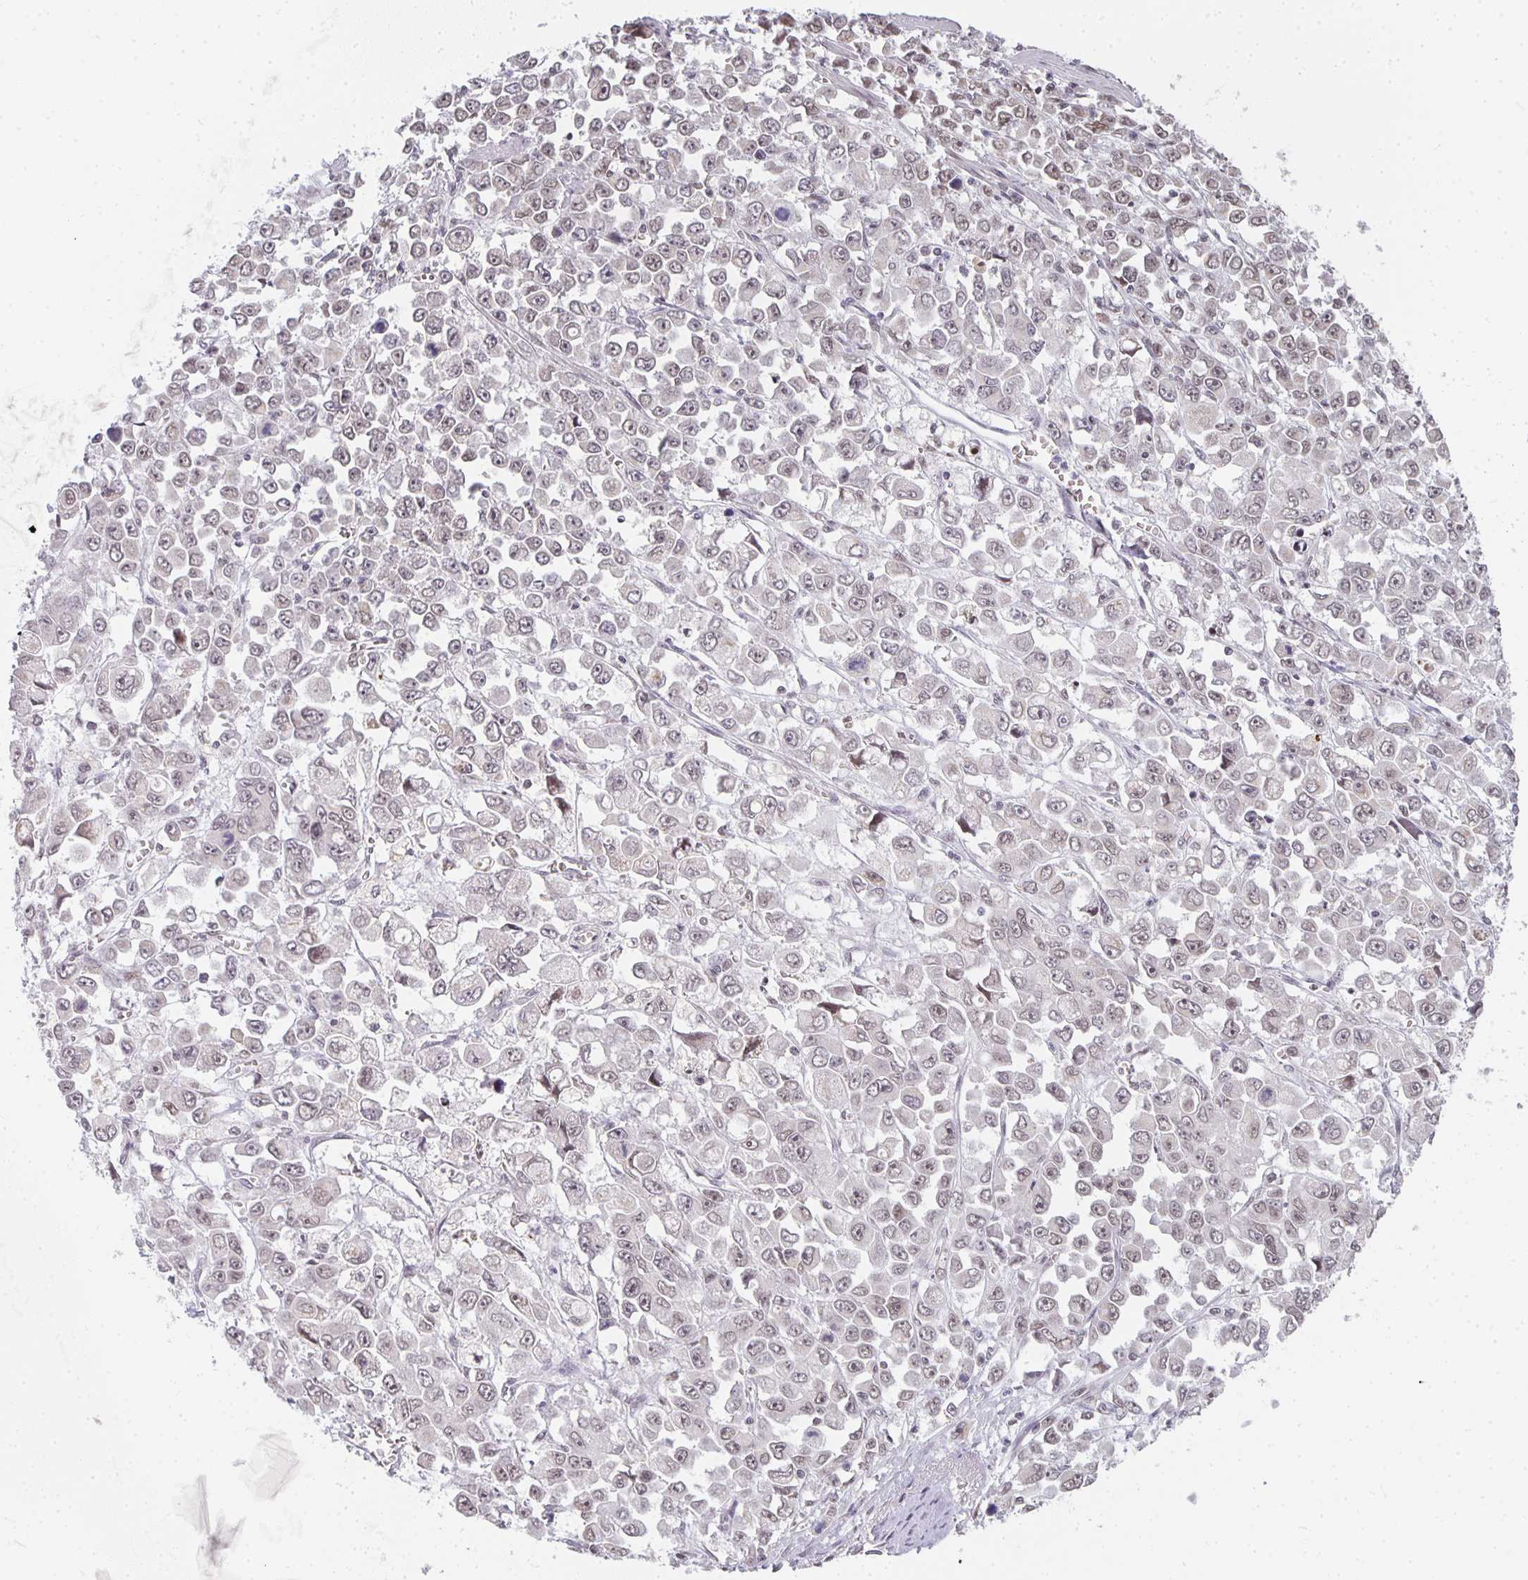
{"staining": {"intensity": "negative", "quantity": "none", "location": "none"}, "tissue": "stomach cancer", "cell_type": "Tumor cells", "image_type": "cancer", "snomed": [{"axis": "morphology", "description": "Adenocarcinoma, NOS"}, {"axis": "topography", "description": "Stomach, upper"}], "caption": "Human stomach cancer stained for a protein using immunohistochemistry (IHC) shows no expression in tumor cells.", "gene": "SMARCA2", "patient": {"sex": "male", "age": 70}}